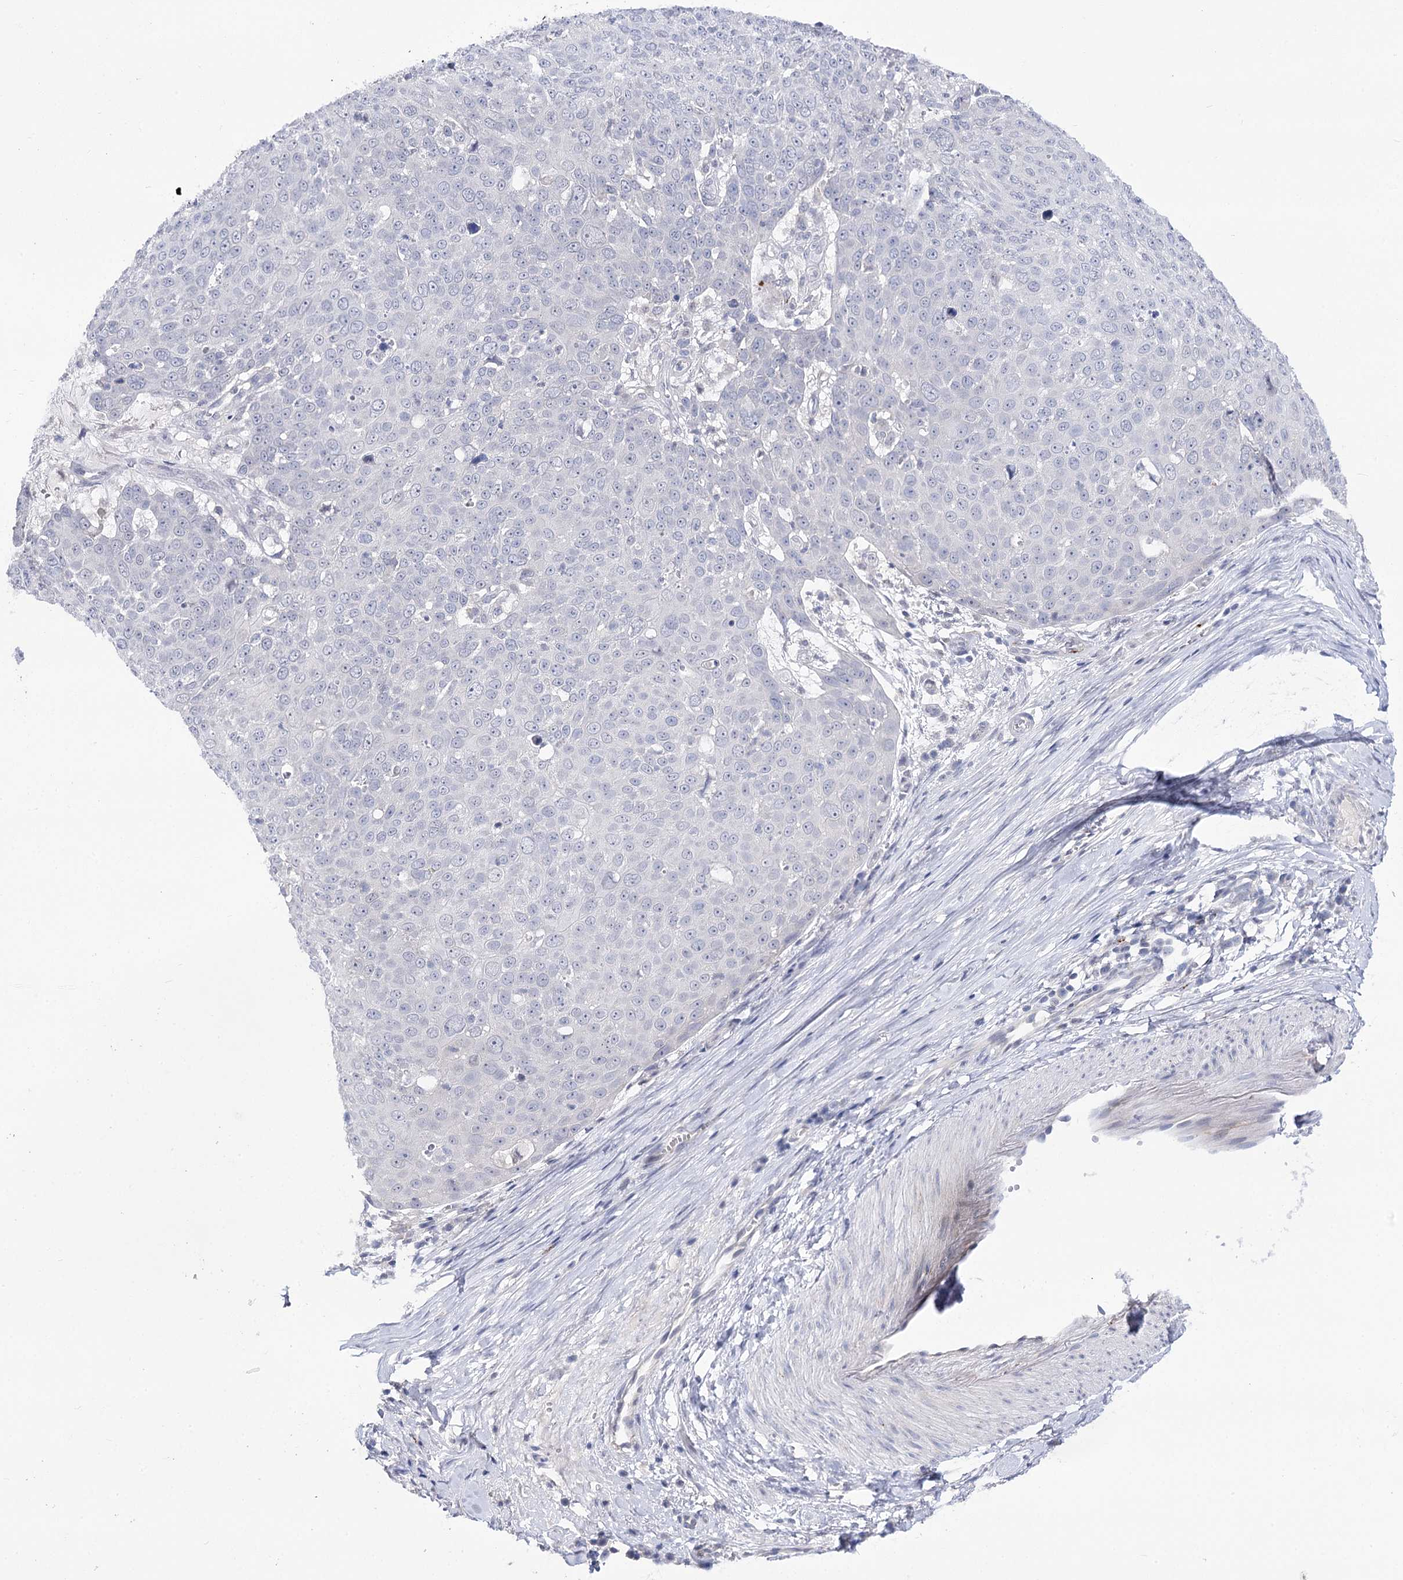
{"staining": {"intensity": "negative", "quantity": "none", "location": "none"}, "tissue": "skin cancer", "cell_type": "Tumor cells", "image_type": "cancer", "snomed": [{"axis": "morphology", "description": "Squamous cell carcinoma, NOS"}, {"axis": "topography", "description": "Skin"}], "caption": "Immunohistochemistry of skin cancer demonstrates no staining in tumor cells.", "gene": "ATP10B", "patient": {"sex": "male", "age": 71}}